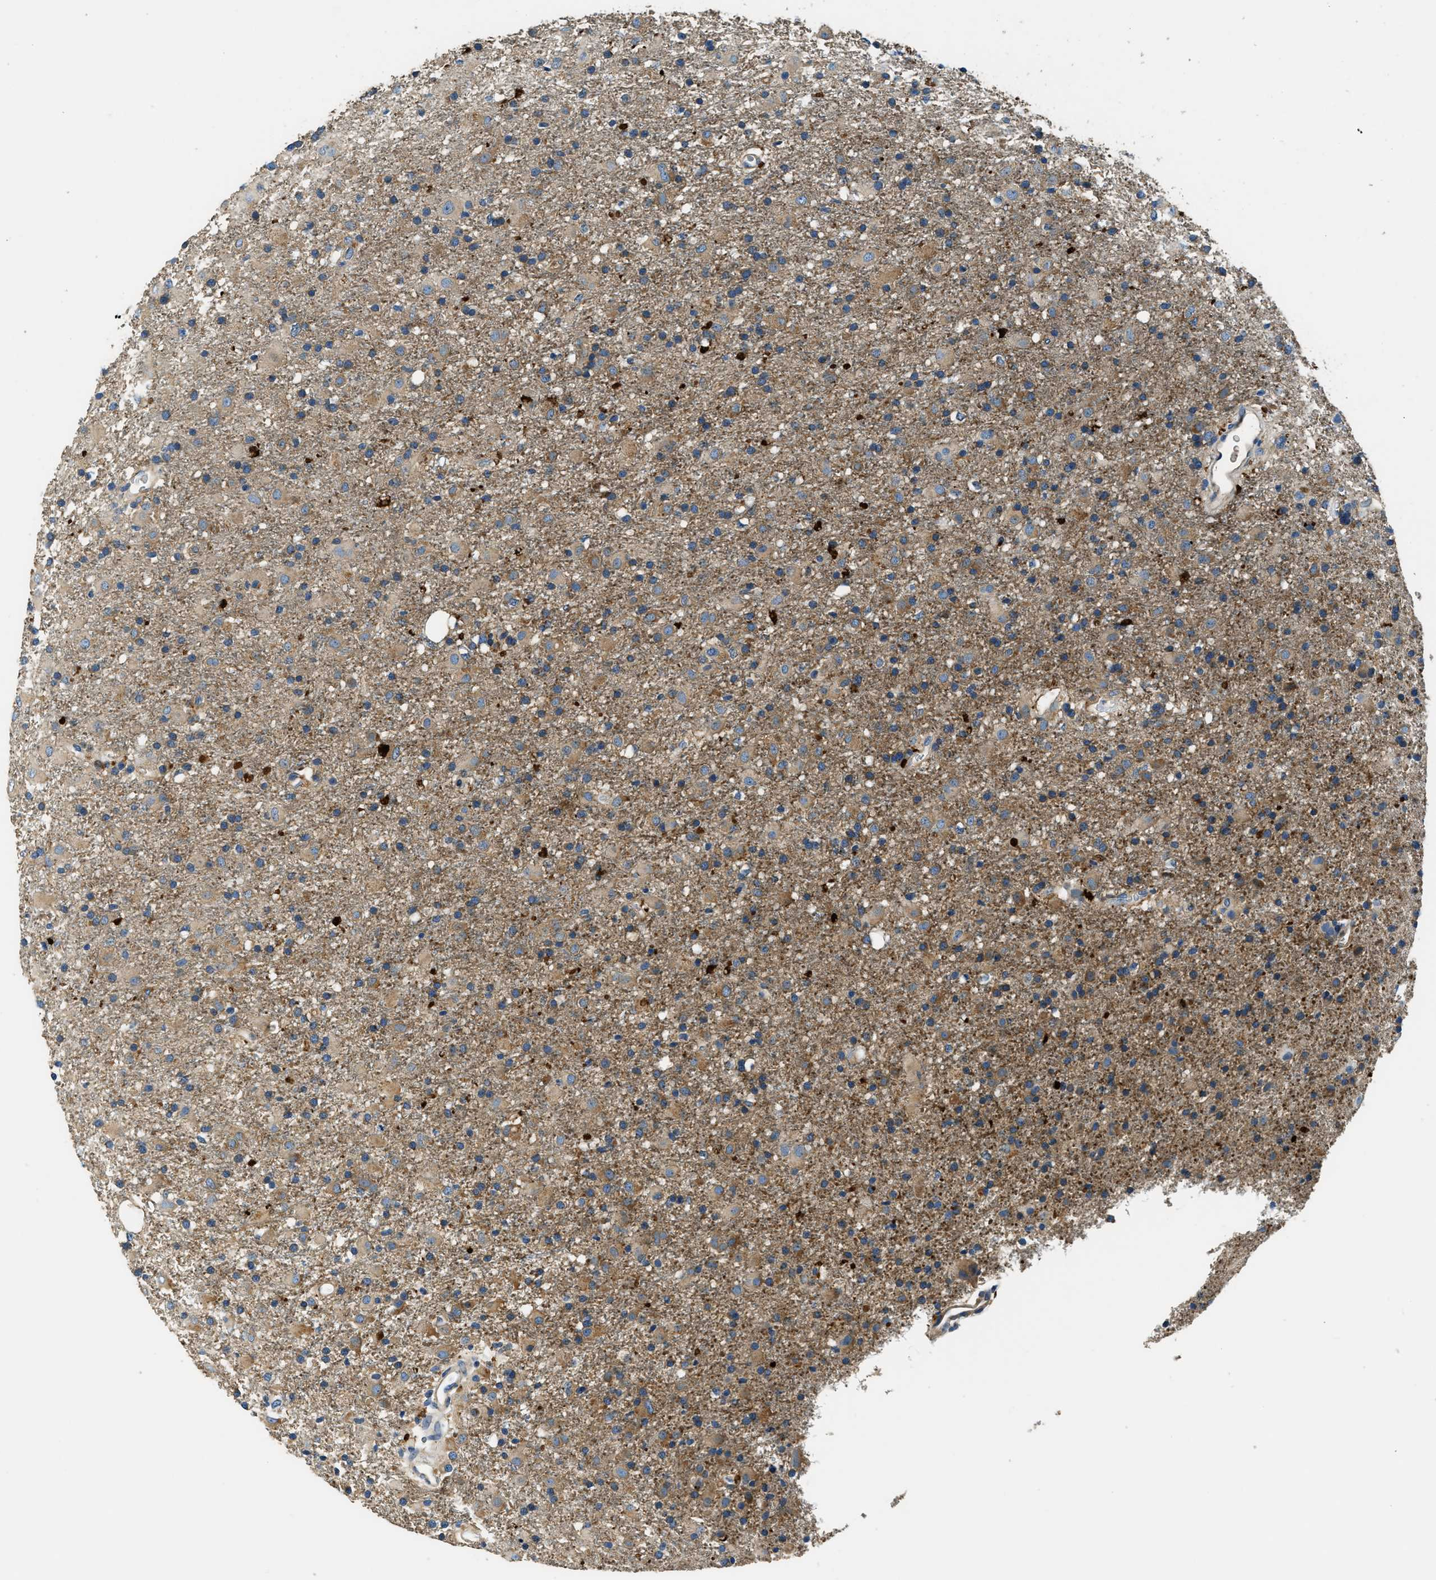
{"staining": {"intensity": "moderate", "quantity": "25%-75%", "location": "cytoplasmic/membranous"}, "tissue": "glioma", "cell_type": "Tumor cells", "image_type": "cancer", "snomed": [{"axis": "morphology", "description": "Glioma, malignant, Low grade"}, {"axis": "topography", "description": "Brain"}], "caption": "This is a photomicrograph of immunohistochemistry (IHC) staining of malignant glioma (low-grade), which shows moderate expression in the cytoplasmic/membranous of tumor cells.", "gene": "TMEM186", "patient": {"sex": "male", "age": 65}}